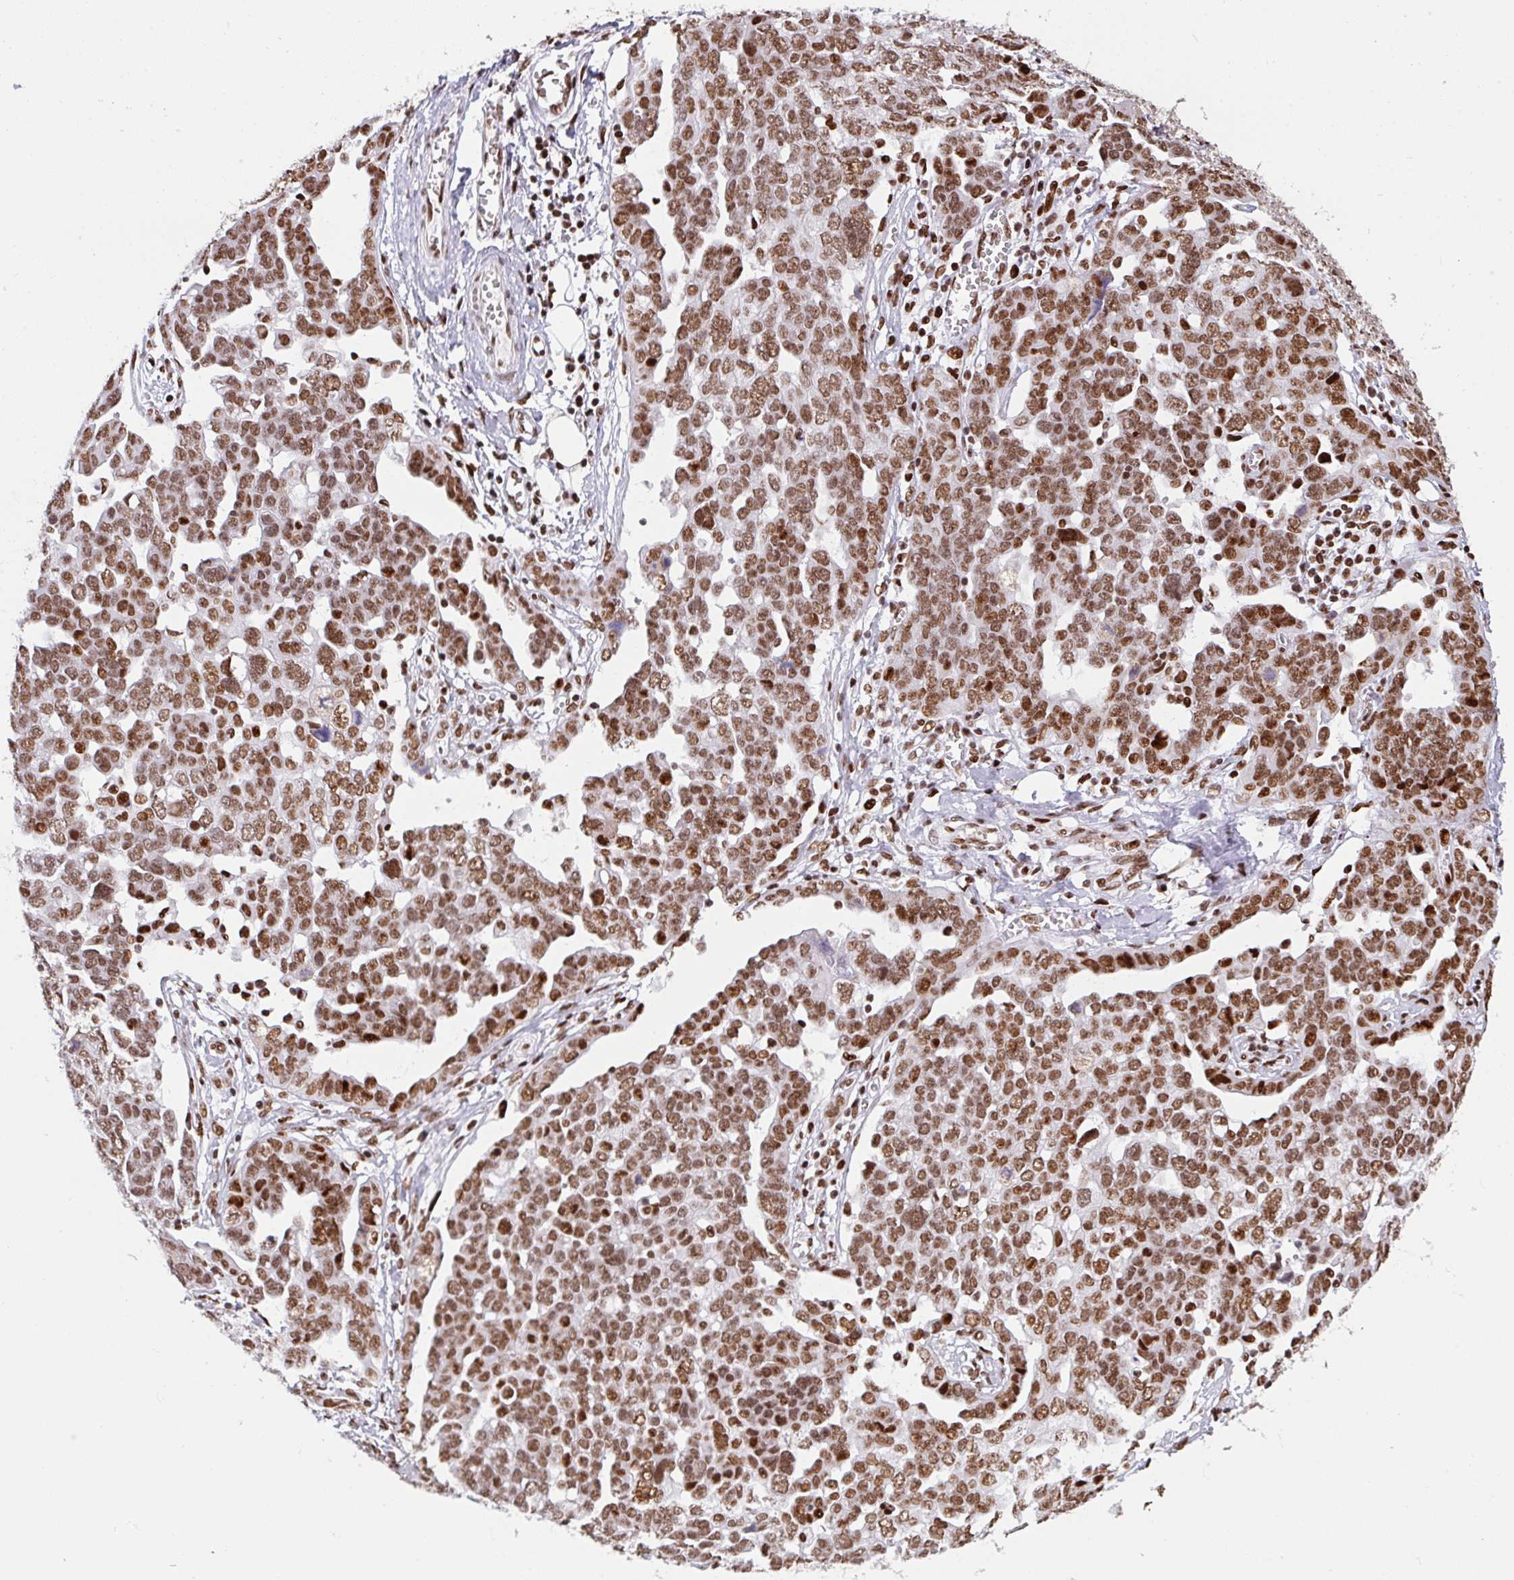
{"staining": {"intensity": "strong", "quantity": ">75%", "location": "nuclear"}, "tissue": "ovarian cancer", "cell_type": "Tumor cells", "image_type": "cancer", "snomed": [{"axis": "morphology", "description": "Cystadenocarcinoma, serous, NOS"}, {"axis": "topography", "description": "Ovary"}], "caption": "A high-resolution image shows IHC staining of ovarian serous cystadenocarcinoma, which exhibits strong nuclear positivity in about >75% of tumor cells.", "gene": "CLP1", "patient": {"sex": "female", "age": 59}}